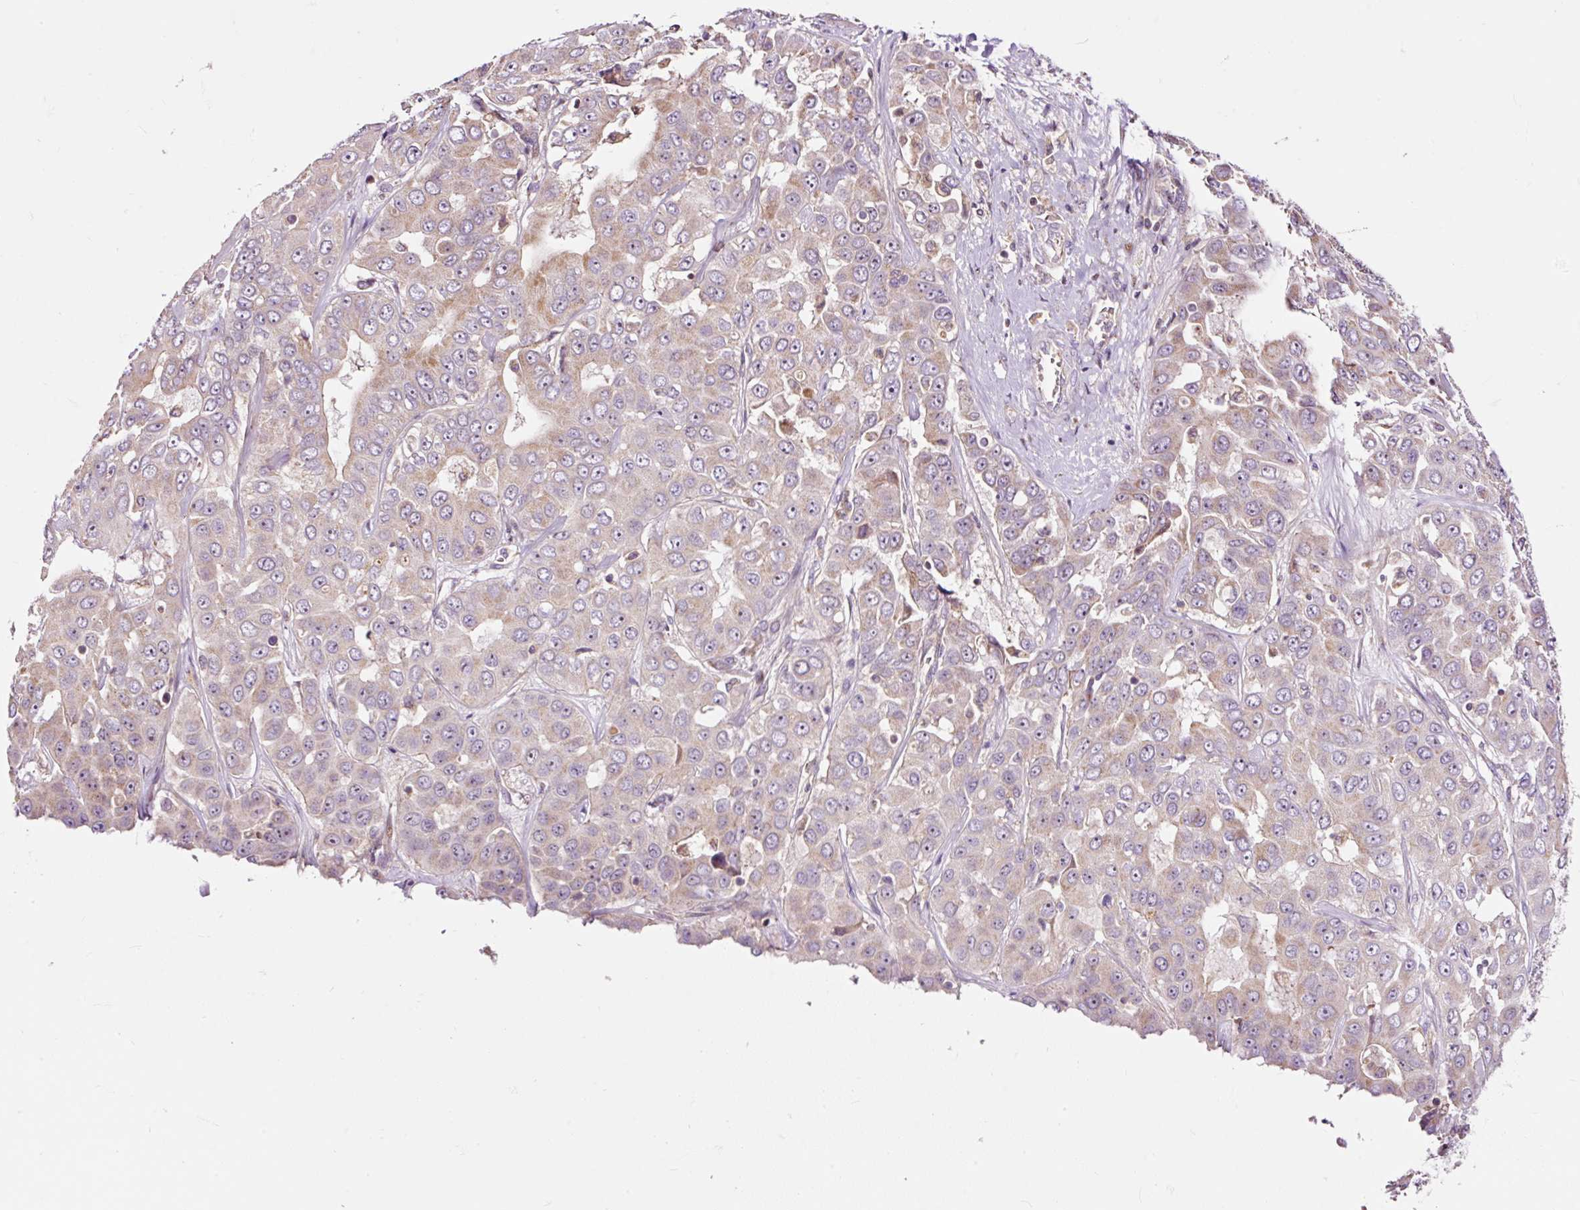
{"staining": {"intensity": "weak", "quantity": "25%-75%", "location": "cytoplasmic/membranous"}, "tissue": "liver cancer", "cell_type": "Tumor cells", "image_type": "cancer", "snomed": [{"axis": "morphology", "description": "Cholangiocarcinoma"}, {"axis": "topography", "description": "Liver"}], "caption": "Protein positivity by immunohistochemistry (IHC) reveals weak cytoplasmic/membranous expression in approximately 25%-75% of tumor cells in liver cancer (cholangiocarcinoma).", "gene": "BOLA3", "patient": {"sex": "female", "age": 52}}